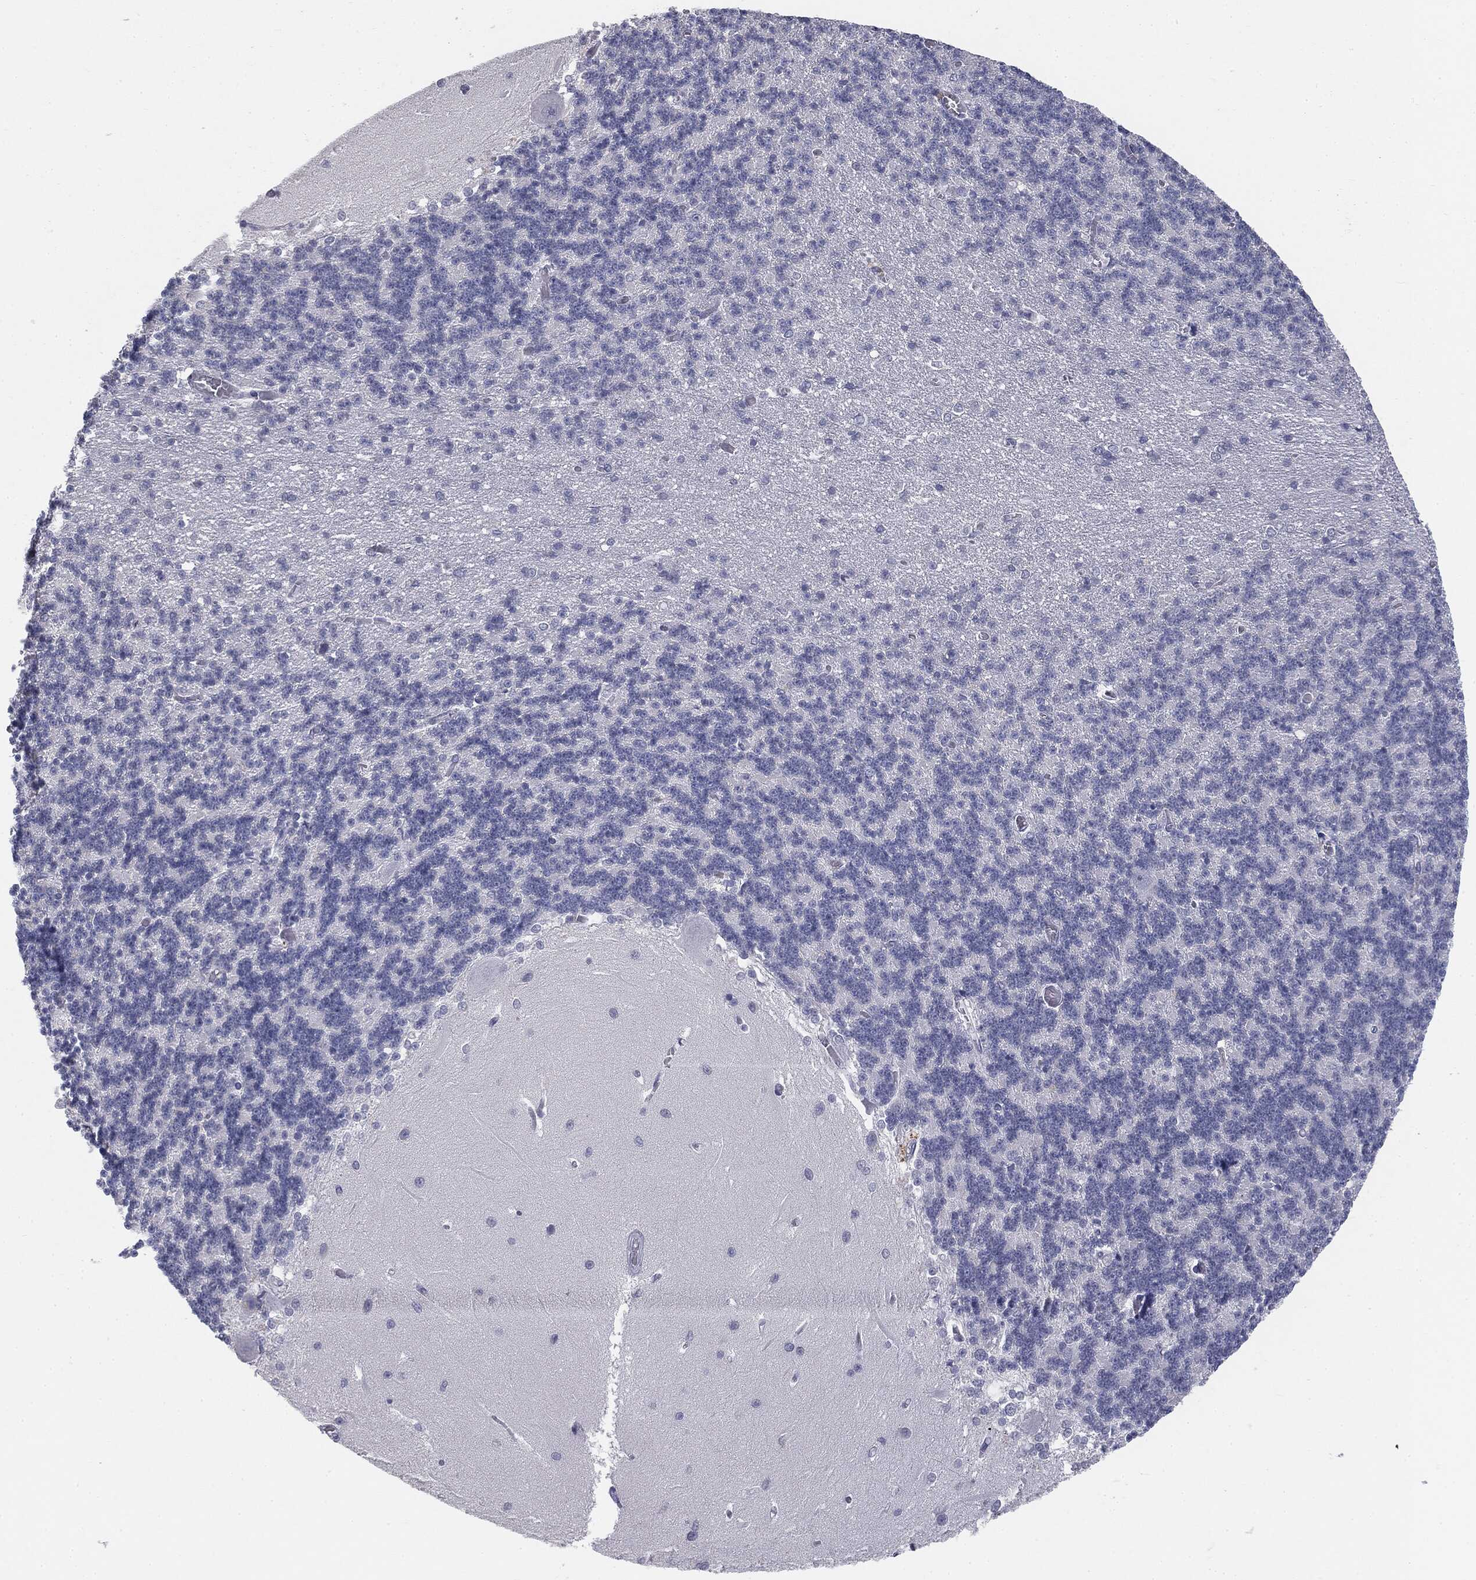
{"staining": {"intensity": "negative", "quantity": "none", "location": "none"}, "tissue": "cerebellum", "cell_type": "Cells in granular layer", "image_type": "normal", "snomed": [{"axis": "morphology", "description": "Normal tissue, NOS"}, {"axis": "topography", "description": "Cerebellum"}], "caption": "Cells in granular layer show no significant protein staining in benign cerebellum. The staining is performed using DAB brown chromogen with nuclei counter-stained in using hematoxylin.", "gene": "MUC1", "patient": {"sex": "male", "age": 37}}